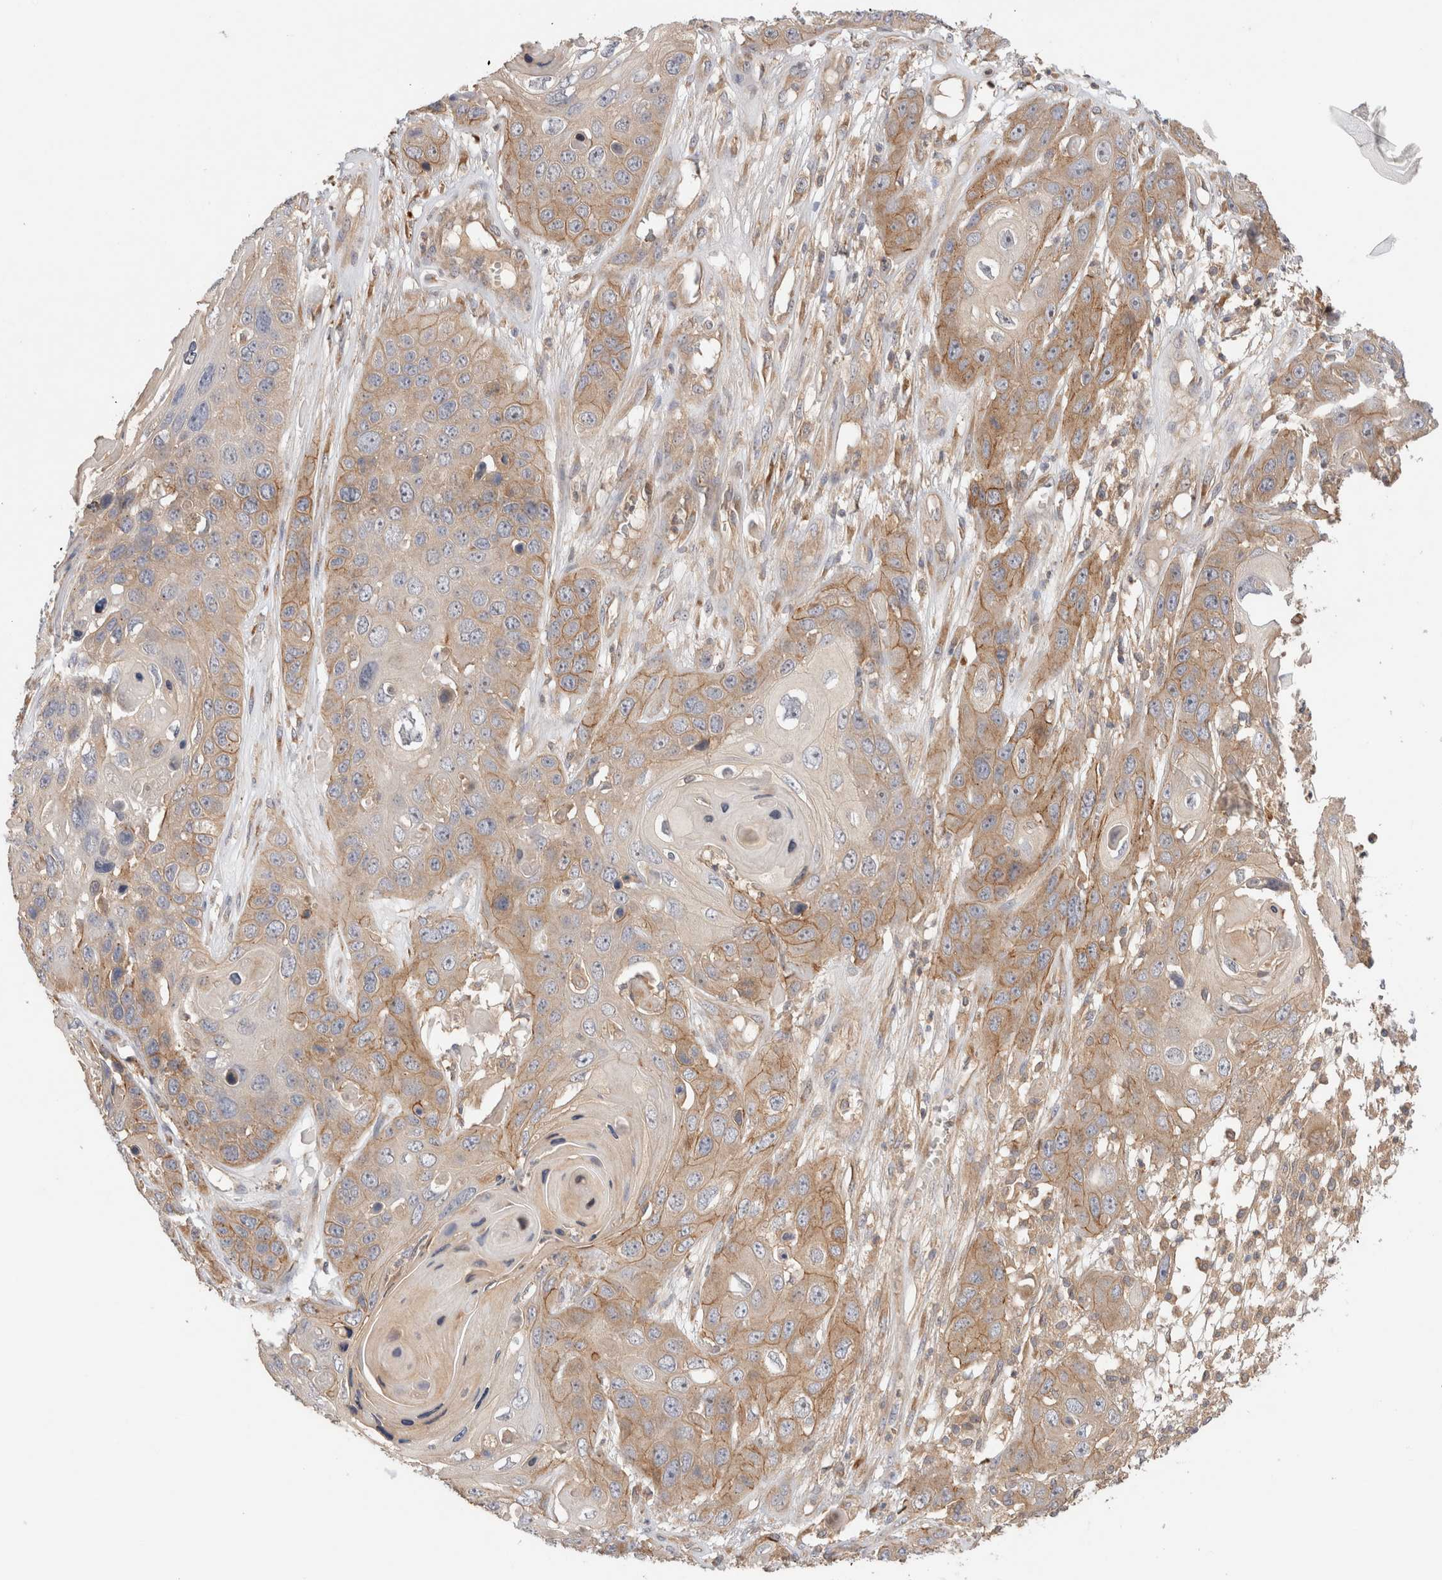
{"staining": {"intensity": "moderate", "quantity": "25%-75%", "location": "cytoplasmic/membranous"}, "tissue": "skin cancer", "cell_type": "Tumor cells", "image_type": "cancer", "snomed": [{"axis": "morphology", "description": "Squamous cell carcinoma, NOS"}, {"axis": "topography", "description": "Skin"}], "caption": "This photomicrograph shows skin squamous cell carcinoma stained with IHC to label a protein in brown. The cytoplasmic/membranous of tumor cells show moderate positivity for the protein. Nuclei are counter-stained blue.", "gene": "SGK3", "patient": {"sex": "male", "age": 55}}